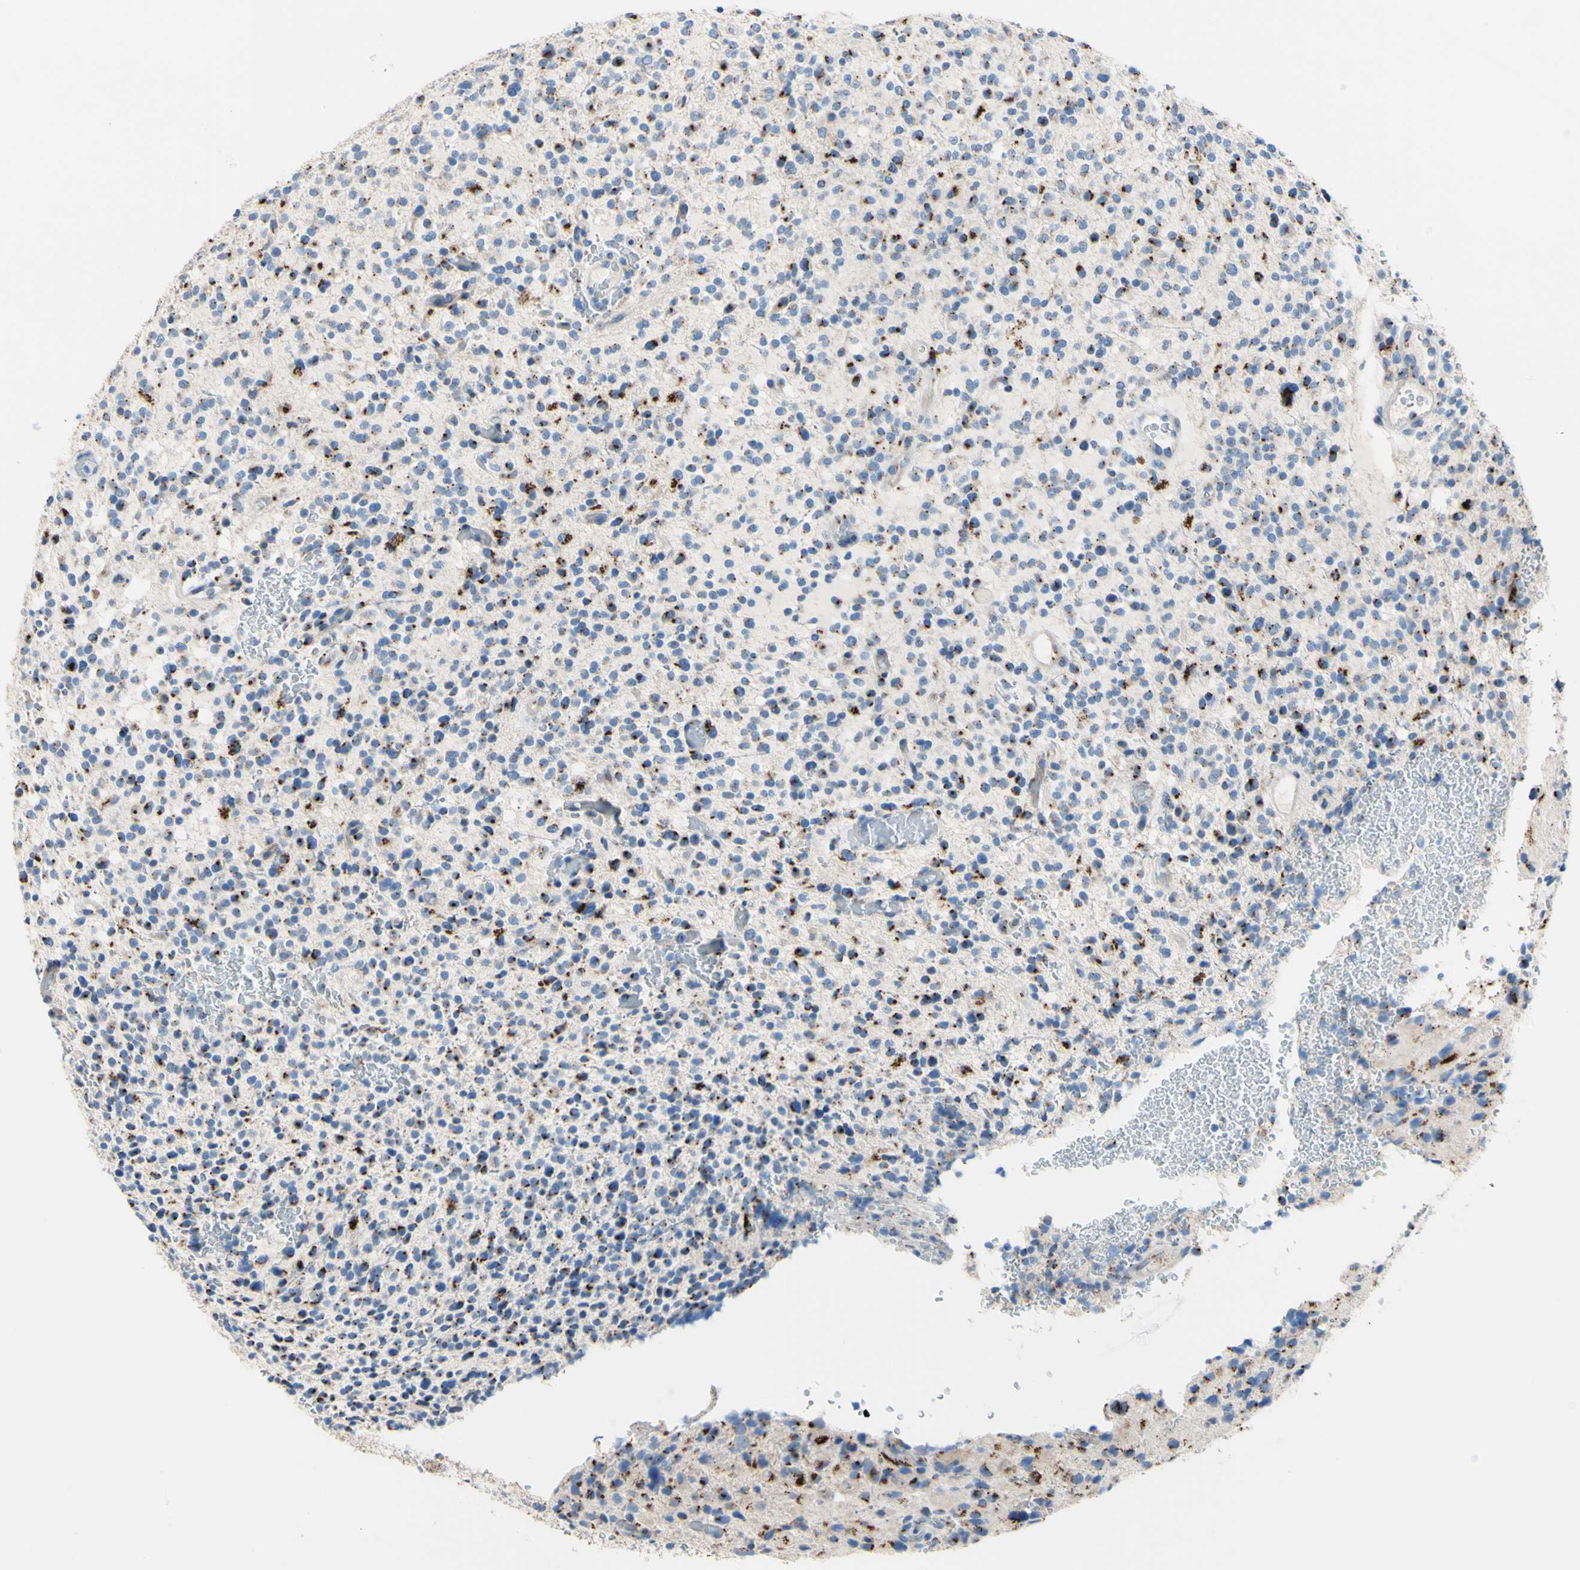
{"staining": {"intensity": "moderate", "quantity": "25%-75%", "location": "cytoplasmic/membranous"}, "tissue": "glioma", "cell_type": "Tumor cells", "image_type": "cancer", "snomed": [{"axis": "morphology", "description": "Glioma, malignant, High grade"}, {"axis": "topography", "description": "Brain"}], "caption": "This image displays IHC staining of malignant glioma (high-grade), with medium moderate cytoplasmic/membranous staining in approximately 25%-75% of tumor cells.", "gene": "GALNT2", "patient": {"sex": "male", "age": 48}}